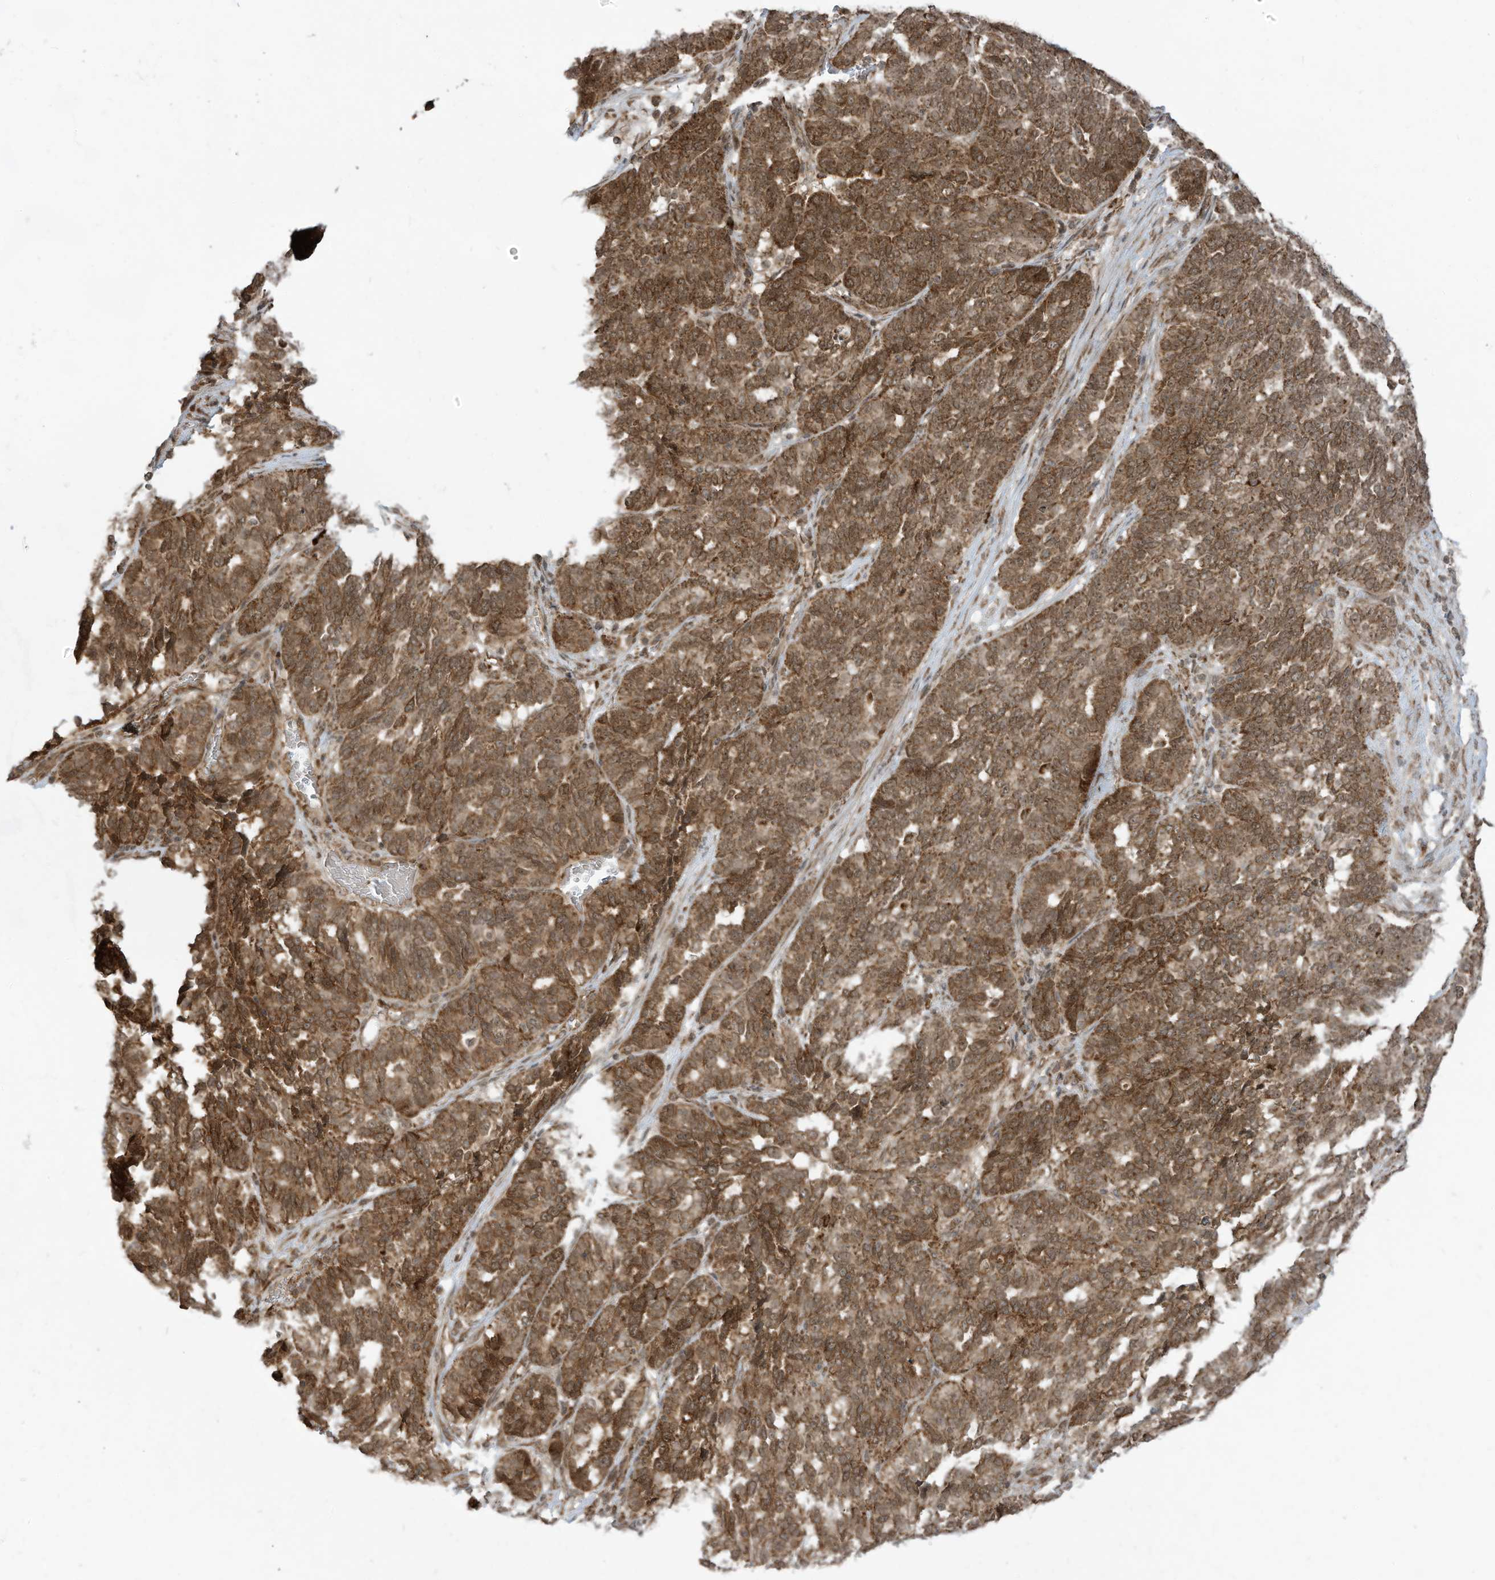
{"staining": {"intensity": "moderate", "quantity": ">75%", "location": "cytoplasmic/membranous"}, "tissue": "ovarian cancer", "cell_type": "Tumor cells", "image_type": "cancer", "snomed": [{"axis": "morphology", "description": "Cystadenocarcinoma, serous, NOS"}, {"axis": "topography", "description": "Ovary"}], "caption": "Ovarian cancer was stained to show a protein in brown. There is medium levels of moderate cytoplasmic/membranous positivity in about >75% of tumor cells.", "gene": "TRIM67", "patient": {"sex": "female", "age": 59}}